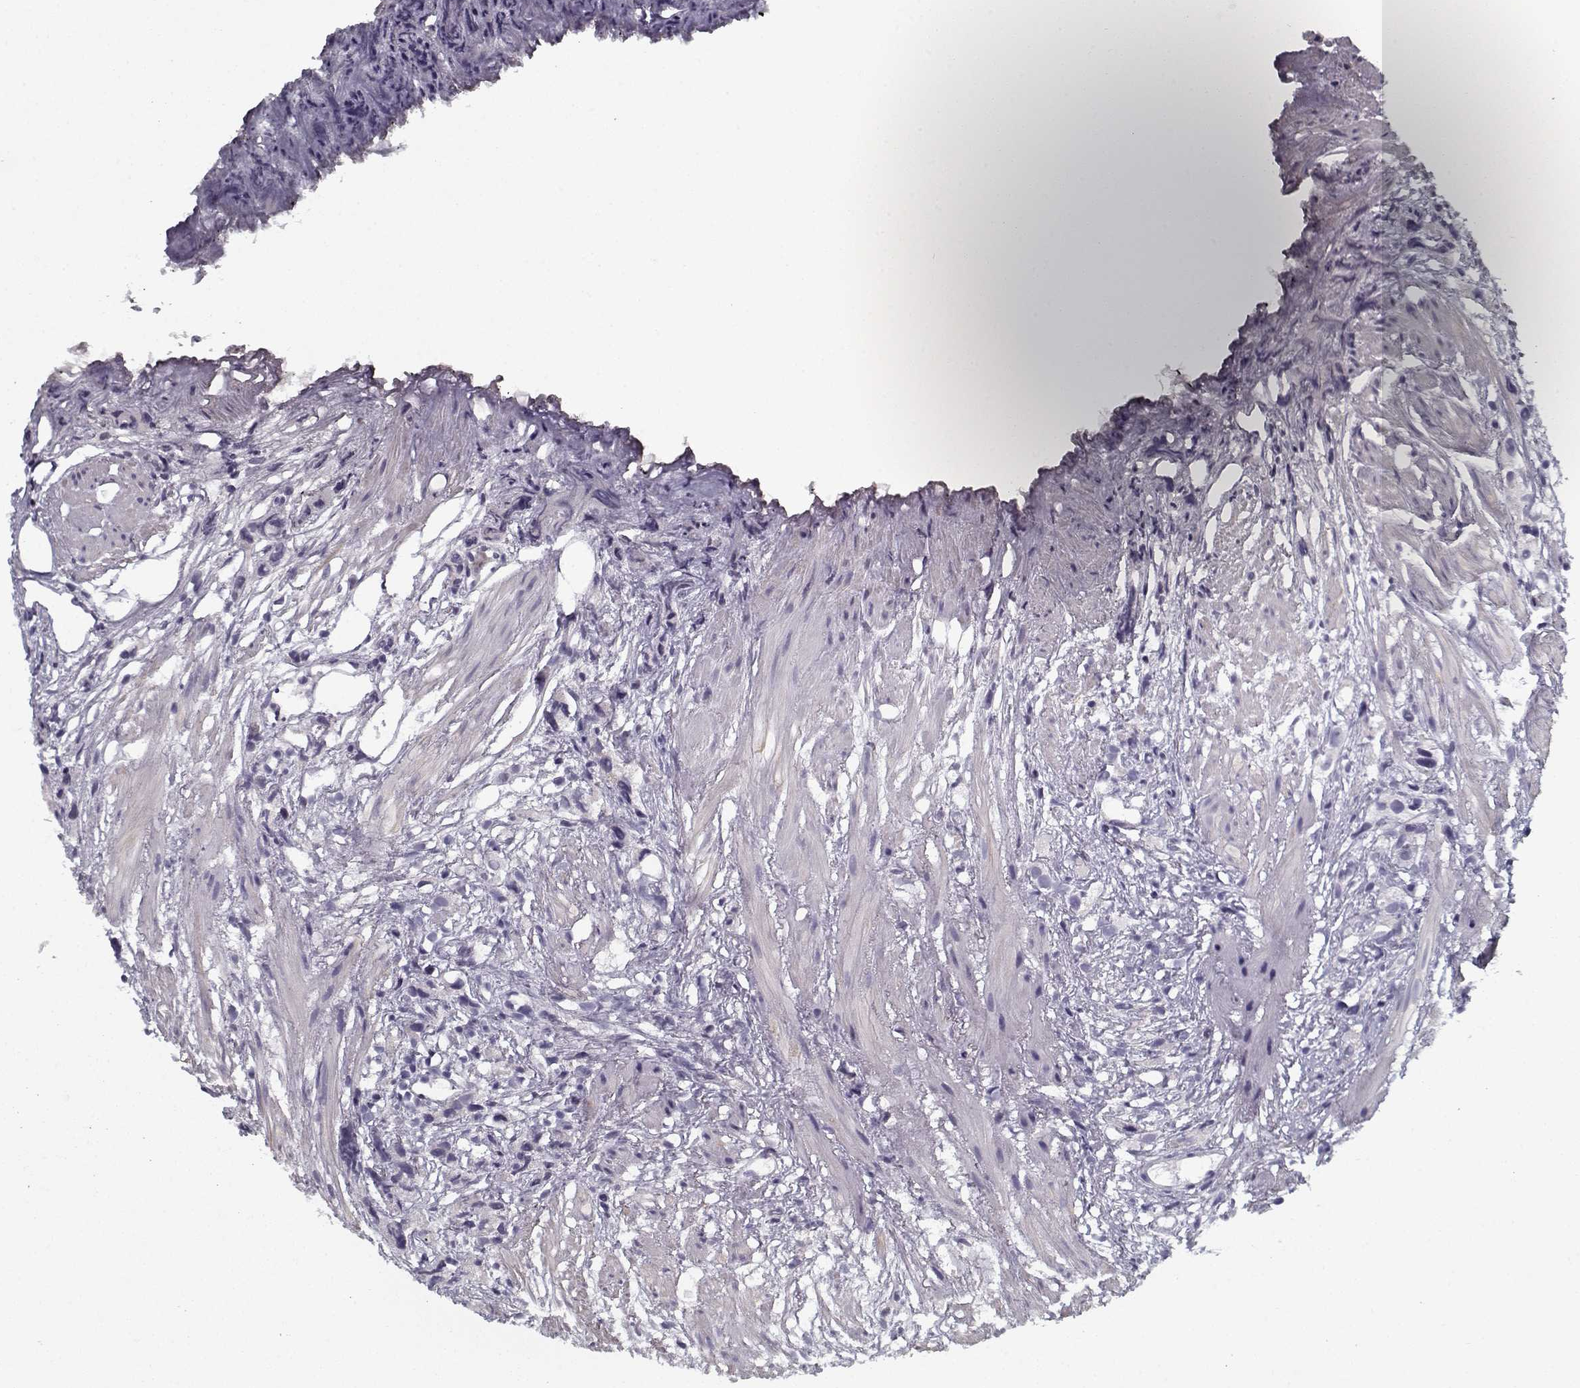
{"staining": {"intensity": "negative", "quantity": "none", "location": "none"}, "tissue": "prostate cancer", "cell_type": "Tumor cells", "image_type": "cancer", "snomed": [{"axis": "morphology", "description": "Adenocarcinoma, High grade"}, {"axis": "topography", "description": "Prostate"}], "caption": "DAB immunohistochemical staining of human prostate cancer exhibits no significant expression in tumor cells.", "gene": "SPACA9", "patient": {"sex": "male", "age": 68}}